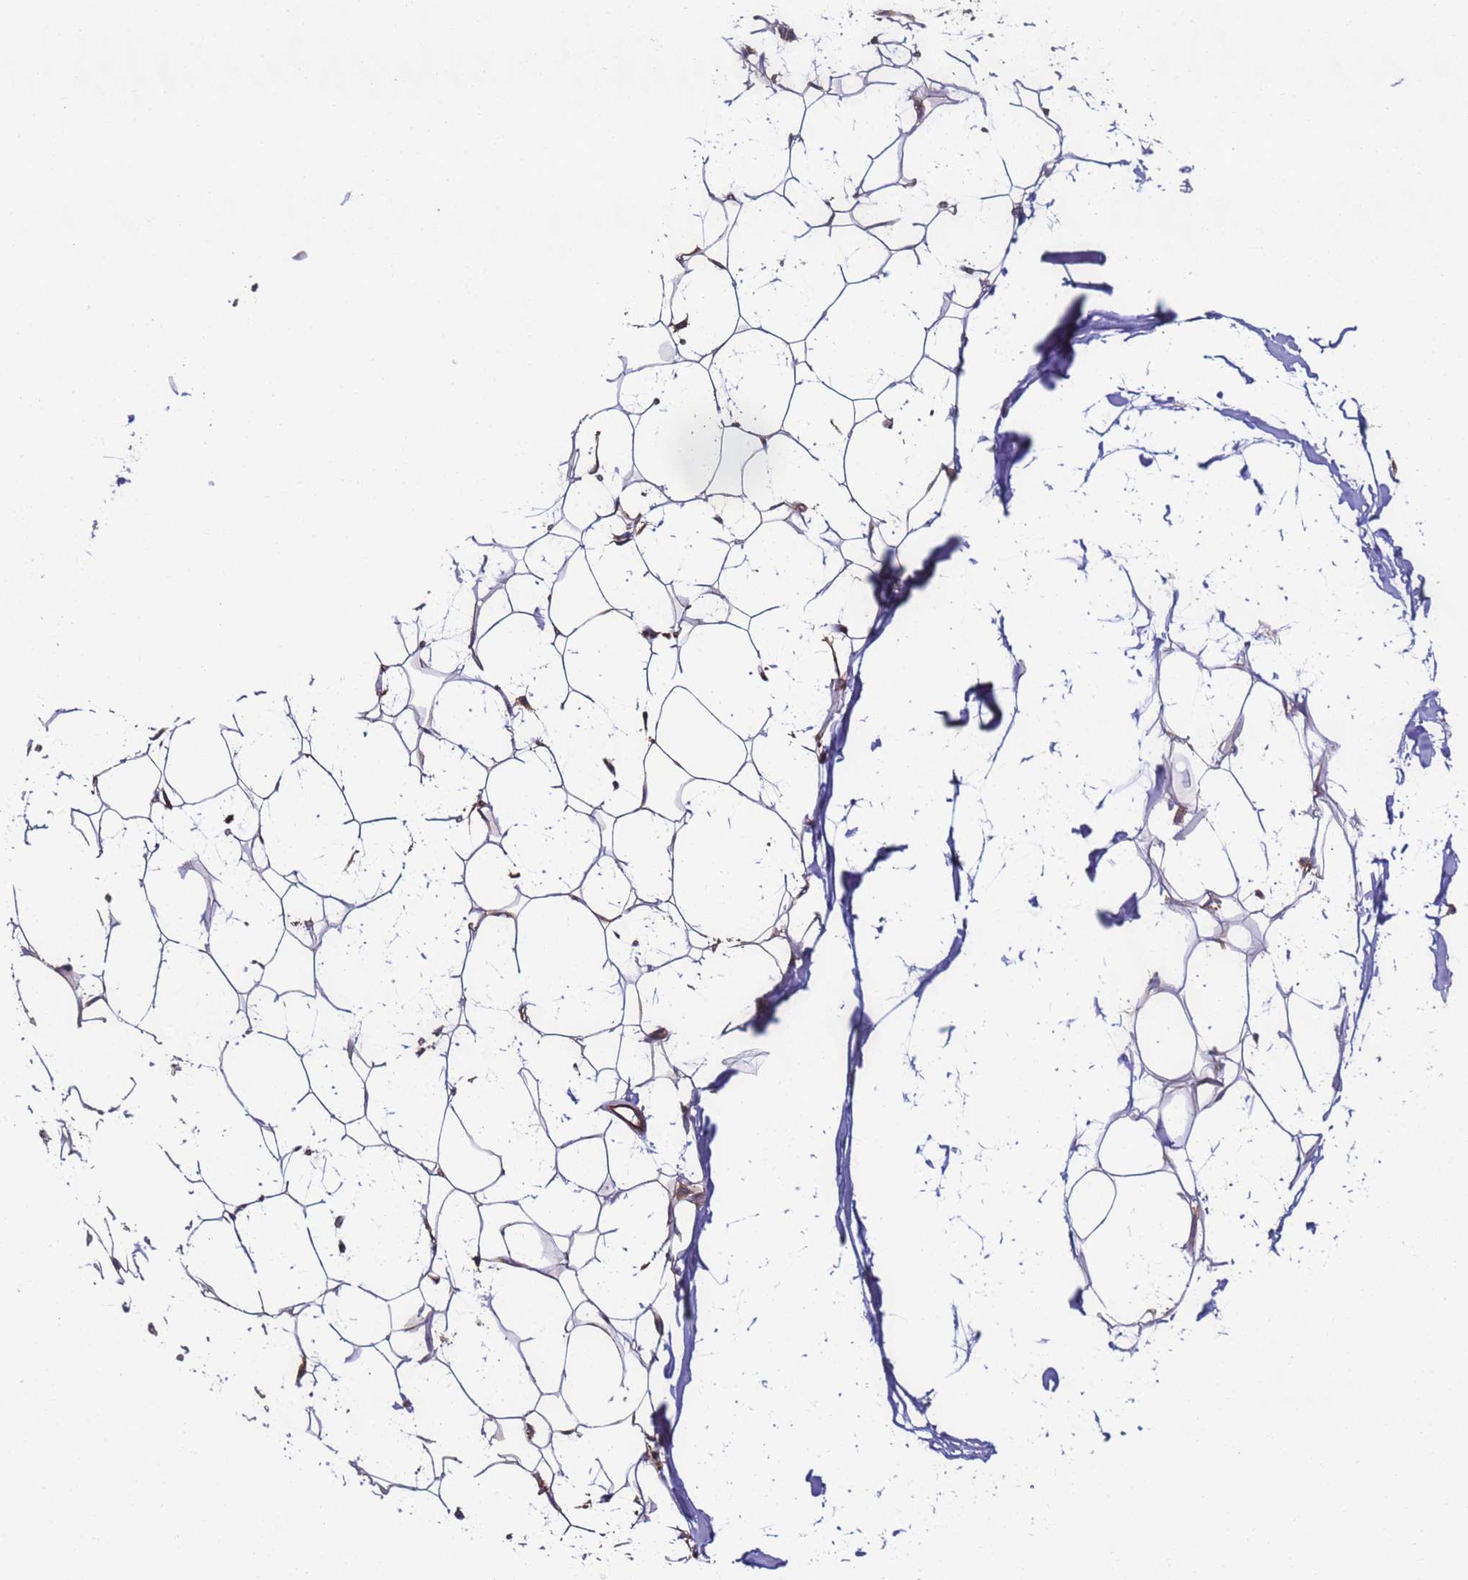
{"staining": {"intensity": "negative", "quantity": "none", "location": "none"}, "tissue": "adipose tissue", "cell_type": "Adipocytes", "image_type": "normal", "snomed": [{"axis": "morphology", "description": "Normal tissue, NOS"}, {"axis": "topography", "description": "Breast"}], "caption": "The IHC micrograph has no significant positivity in adipocytes of adipose tissue. (Brightfield microscopy of DAB (3,3'-diaminobenzidine) IHC at high magnification).", "gene": "DYNC1I2", "patient": {"sex": "female", "age": 26}}